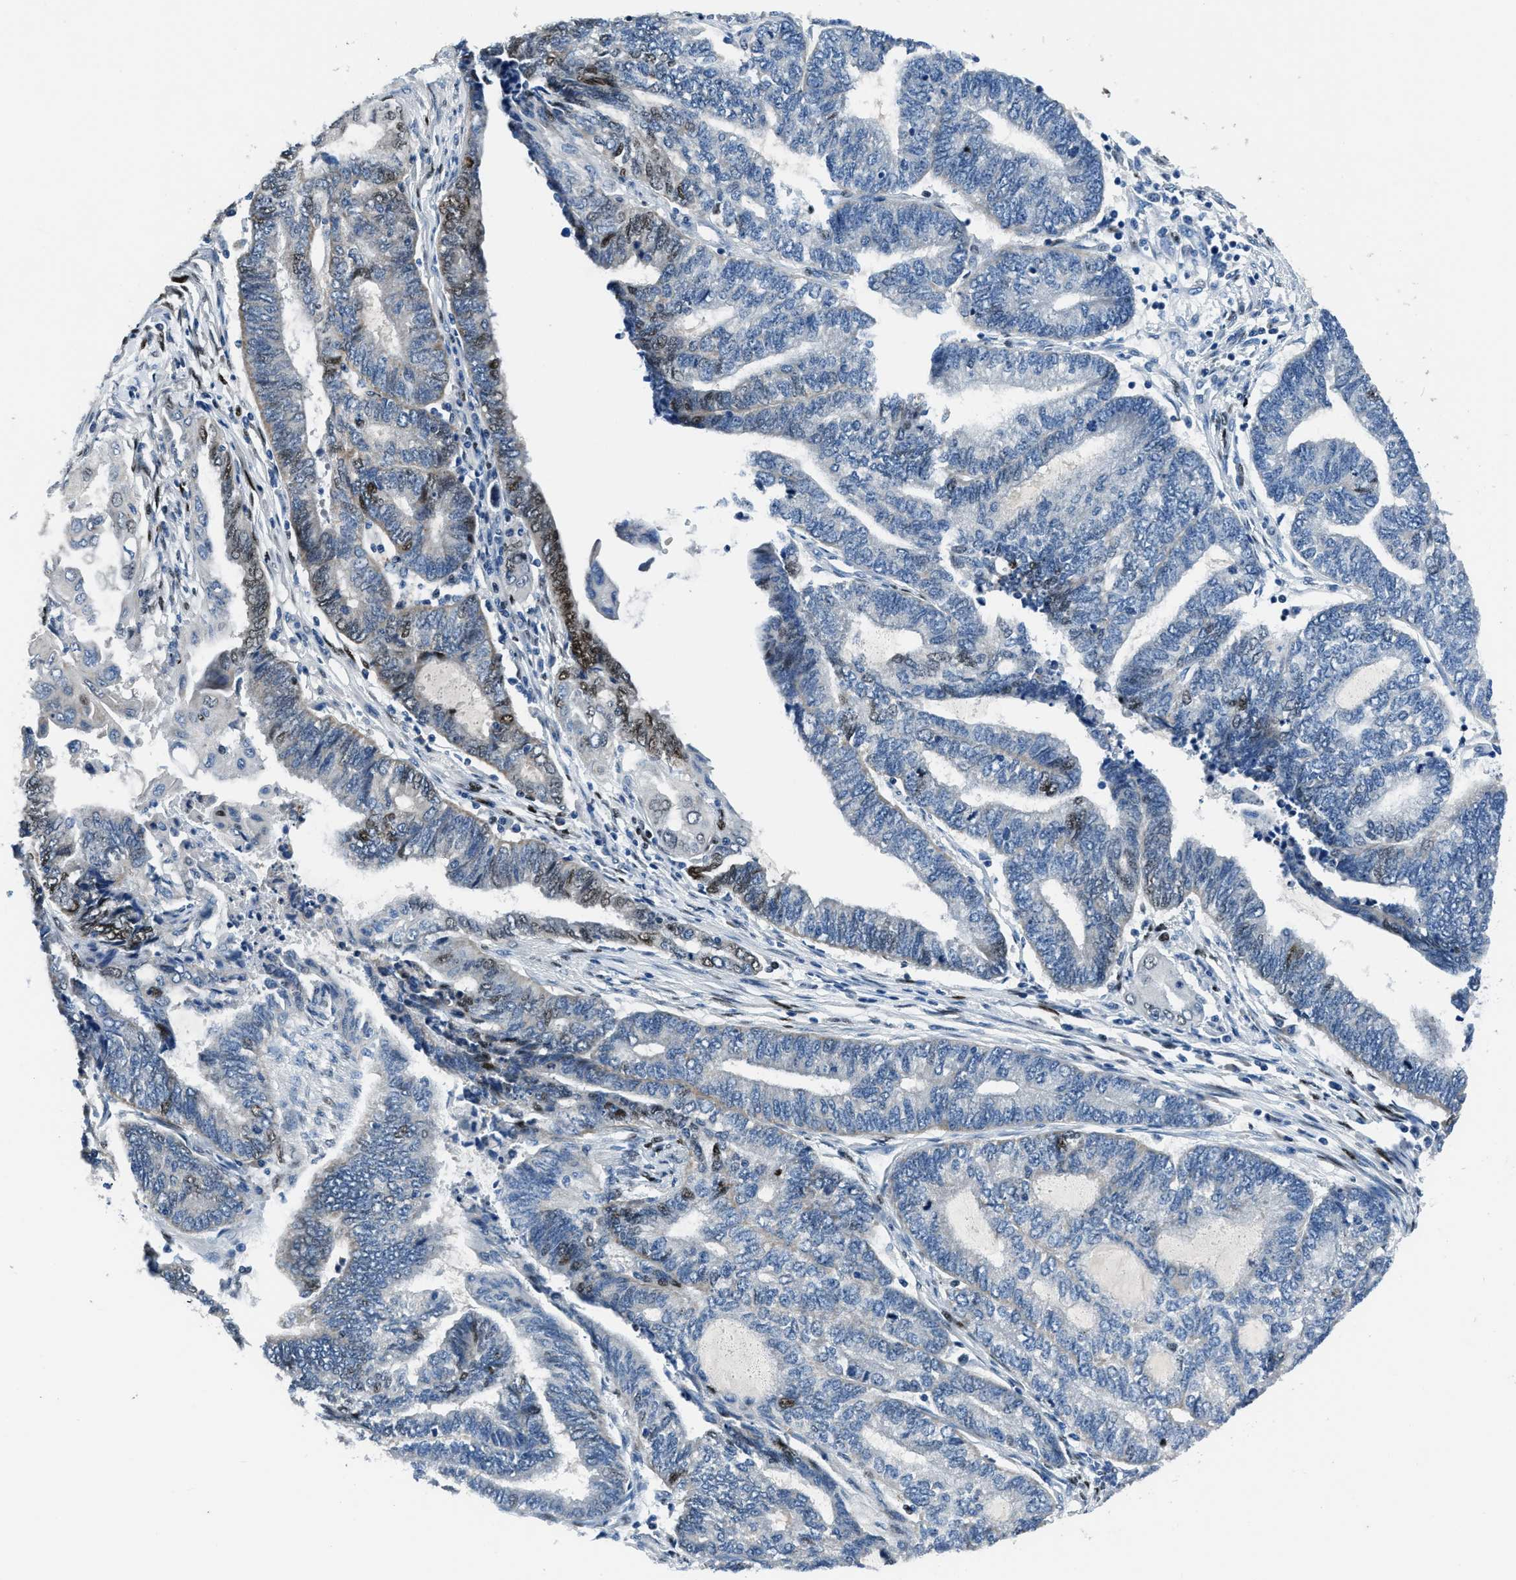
{"staining": {"intensity": "moderate", "quantity": "<25%", "location": "nuclear"}, "tissue": "endometrial cancer", "cell_type": "Tumor cells", "image_type": "cancer", "snomed": [{"axis": "morphology", "description": "Adenocarcinoma, NOS"}, {"axis": "topography", "description": "Uterus"}, {"axis": "topography", "description": "Endometrium"}], "caption": "The micrograph shows immunohistochemical staining of adenocarcinoma (endometrial). There is moderate nuclear positivity is present in approximately <25% of tumor cells.", "gene": "EGR1", "patient": {"sex": "female", "age": 70}}